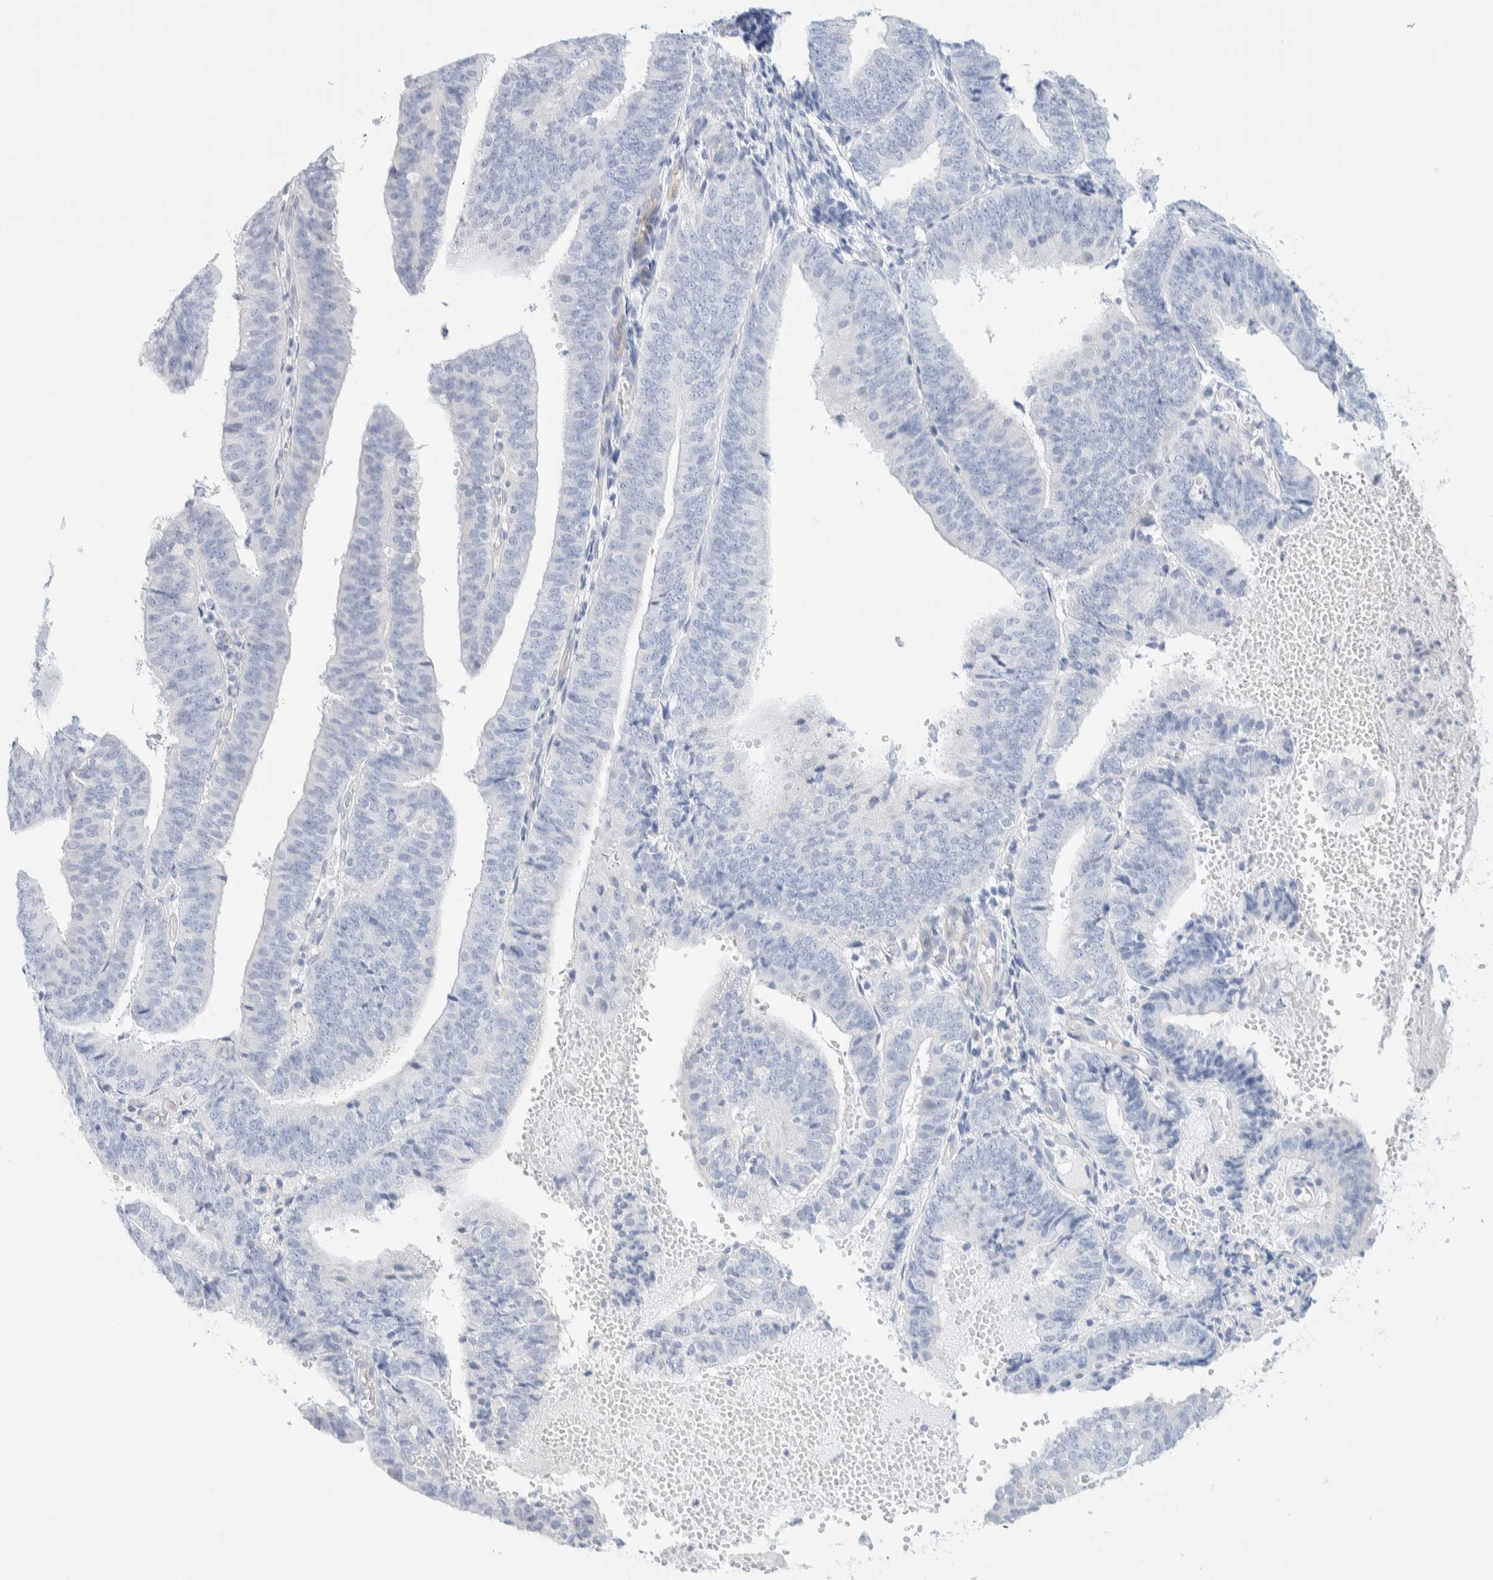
{"staining": {"intensity": "negative", "quantity": "none", "location": "none"}, "tissue": "endometrial cancer", "cell_type": "Tumor cells", "image_type": "cancer", "snomed": [{"axis": "morphology", "description": "Adenocarcinoma, NOS"}, {"axis": "topography", "description": "Endometrium"}], "caption": "Adenocarcinoma (endometrial) stained for a protein using IHC shows no positivity tumor cells.", "gene": "ATCAY", "patient": {"sex": "female", "age": 63}}